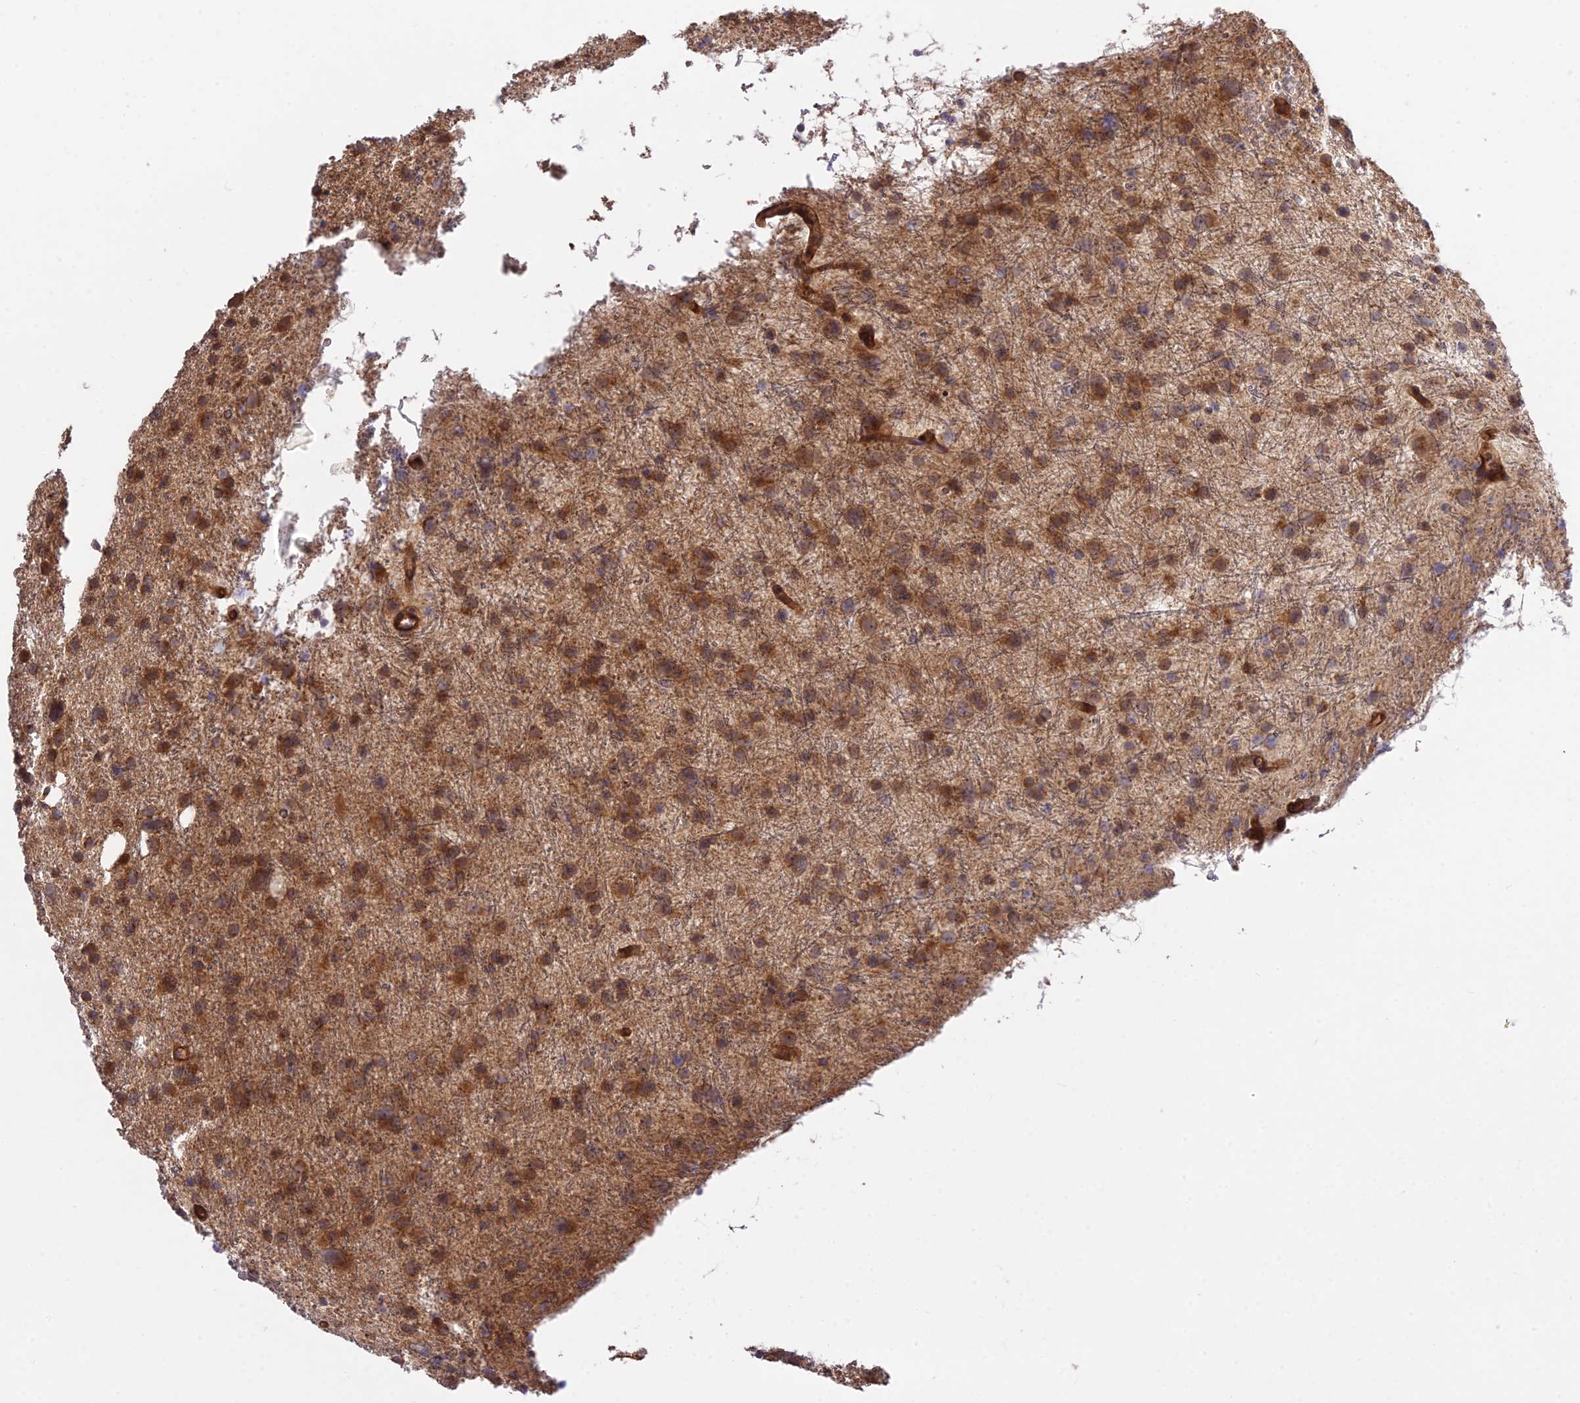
{"staining": {"intensity": "strong", "quantity": ">75%", "location": "cytoplasmic/membranous,nuclear"}, "tissue": "glioma", "cell_type": "Tumor cells", "image_type": "cancer", "snomed": [{"axis": "morphology", "description": "Glioma, malignant, Low grade"}, {"axis": "topography", "description": "Cerebral cortex"}], "caption": "Immunohistochemistry image of neoplastic tissue: malignant glioma (low-grade) stained using immunohistochemistry demonstrates high levels of strong protein expression localized specifically in the cytoplasmic/membranous and nuclear of tumor cells, appearing as a cytoplasmic/membranous and nuclear brown color.", "gene": "SMG6", "patient": {"sex": "female", "age": 39}}